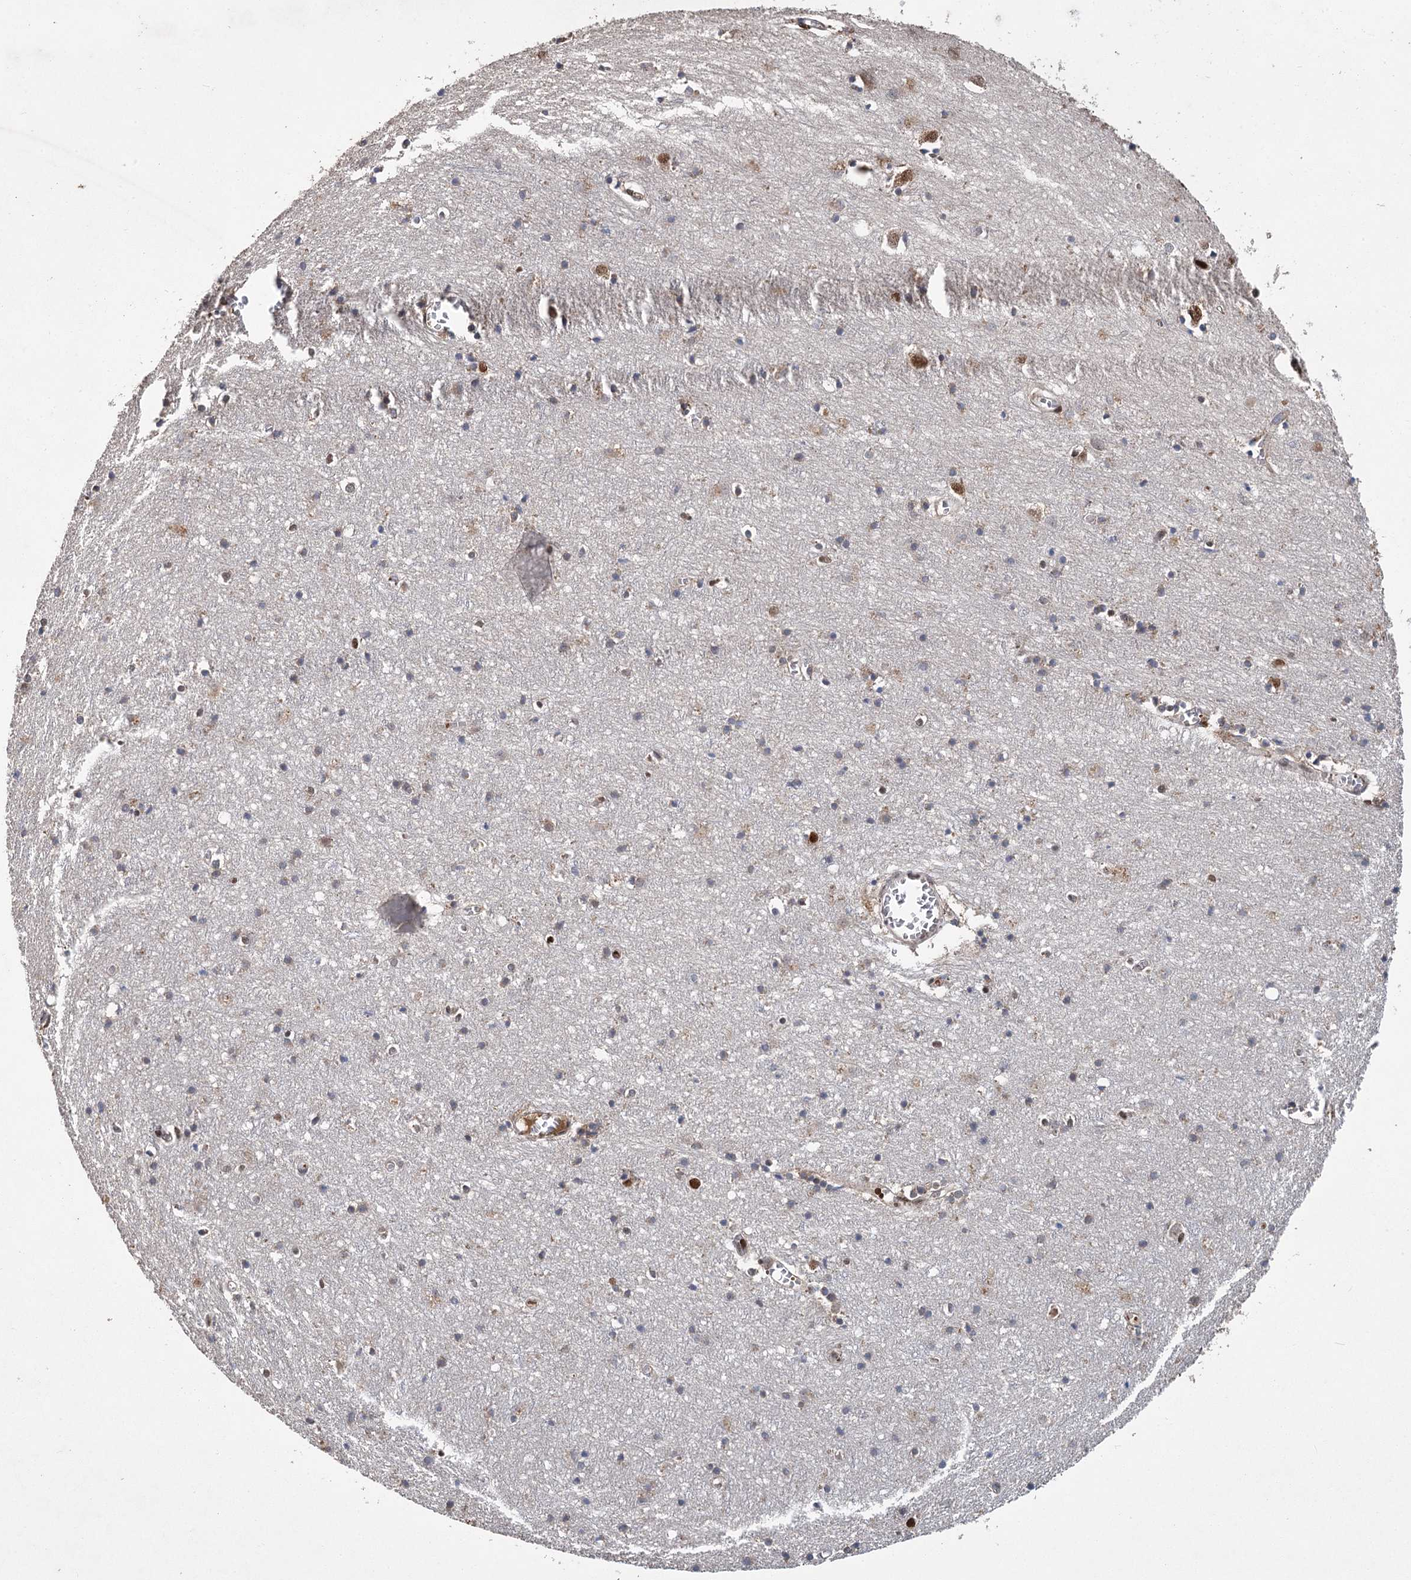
{"staining": {"intensity": "weak", "quantity": ">75%", "location": "cytoplasmic/membranous"}, "tissue": "cerebral cortex", "cell_type": "Endothelial cells", "image_type": "normal", "snomed": [{"axis": "morphology", "description": "Normal tissue, NOS"}, {"axis": "topography", "description": "Cerebral cortex"}], "caption": "Immunohistochemical staining of unremarkable cerebral cortex displays low levels of weak cytoplasmic/membranous positivity in about >75% of endothelial cells. Using DAB (3,3'-diaminobenzidine) (brown) and hematoxylin (blue) stains, captured at high magnification using brightfield microscopy.", "gene": "MYG1", "patient": {"sex": "female", "age": 64}}